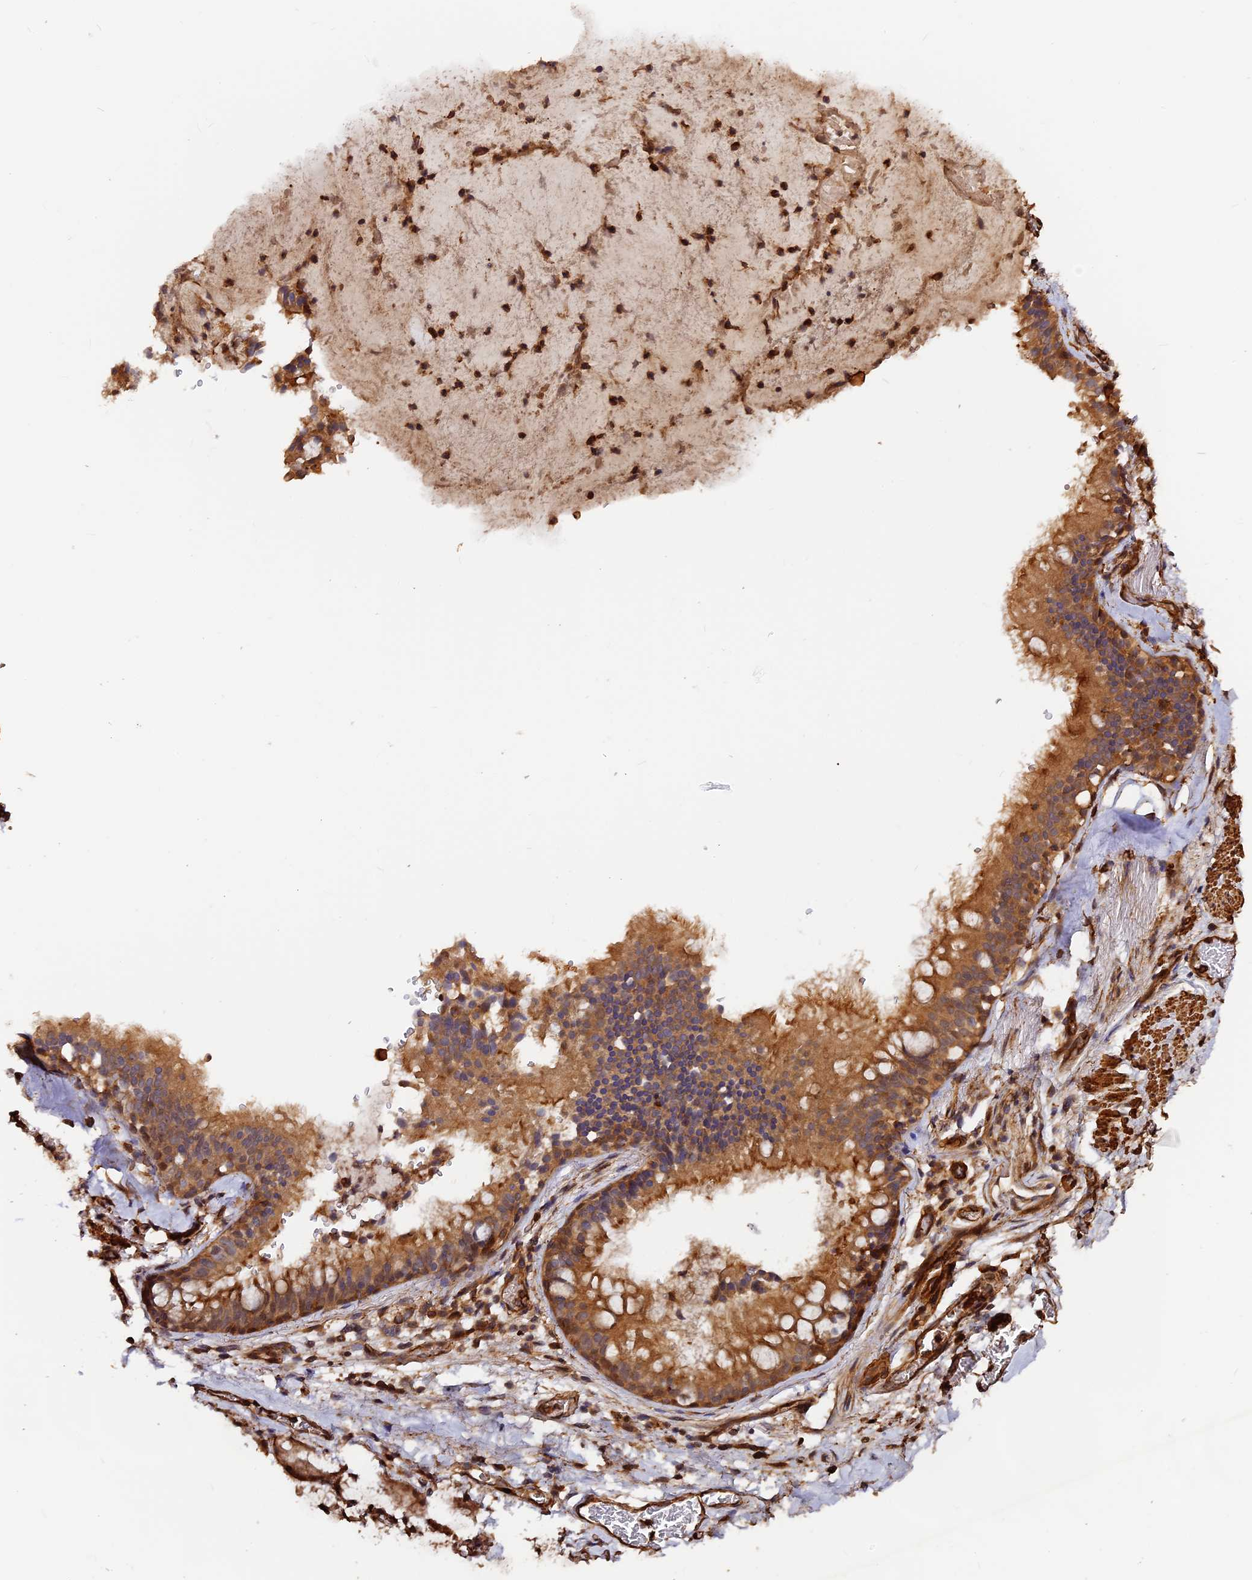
{"staining": {"intensity": "moderate", "quantity": ">75%", "location": "cytoplasmic/membranous"}, "tissue": "adipose tissue", "cell_type": "Adipocytes", "image_type": "normal", "snomed": [{"axis": "morphology", "description": "Normal tissue, NOS"}, {"axis": "topography", "description": "Lymph node"}, {"axis": "topography", "description": "Cartilage tissue"}, {"axis": "topography", "description": "Bronchus"}], "caption": "Moderate cytoplasmic/membranous protein staining is seen in approximately >75% of adipocytes in adipose tissue. (brown staining indicates protein expression, while blue staining denotes nuclei).", "gene": "MMP15", "patient": {"sex": "male", "age": 63}}